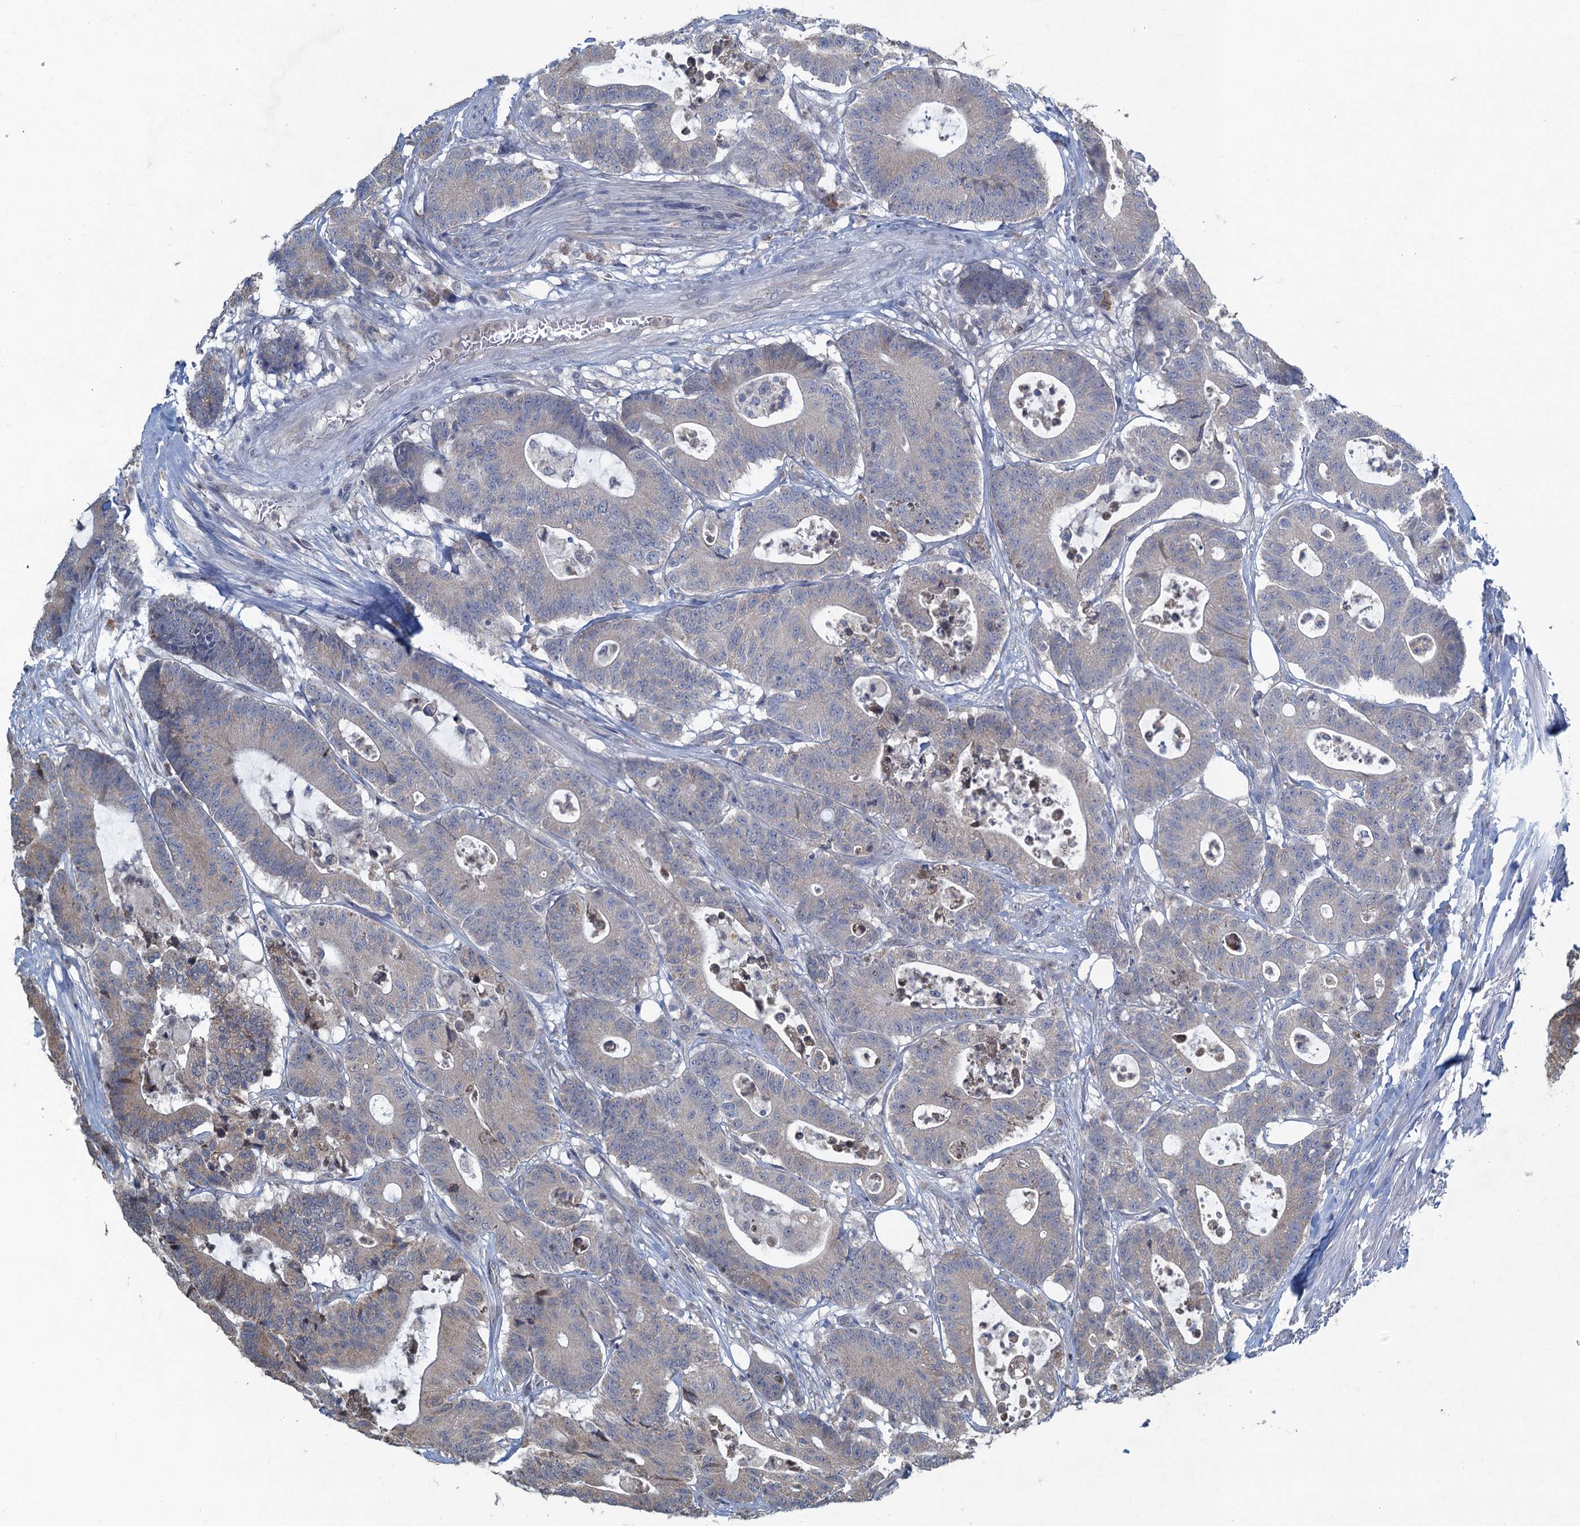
{"staining": {"intensity": "weak", "quantity": "<25%", "location": "cytoplasmic/membranous"}, "tissue": "colorectal cancer", "cell_type": "Tumor cells", "image_type": "cancer", "snomed": [{"axis": "morphology", "description": "Adenocarcinoma, NOS"}, {"axis": "topography", "description": "Colon"}], "caption": "A high-resolution photomicrograph shows immunohistochemistry (IHC) staining of colorectal cancer, which displays no significant expression in tumor cells. (DAB (3,3'-diaminobenzidine) immunohistochemistry visualized using brightfield microscopy, high magnification).", "gene": "TEX35", "patient": {"sex": "female", "age": 84}}